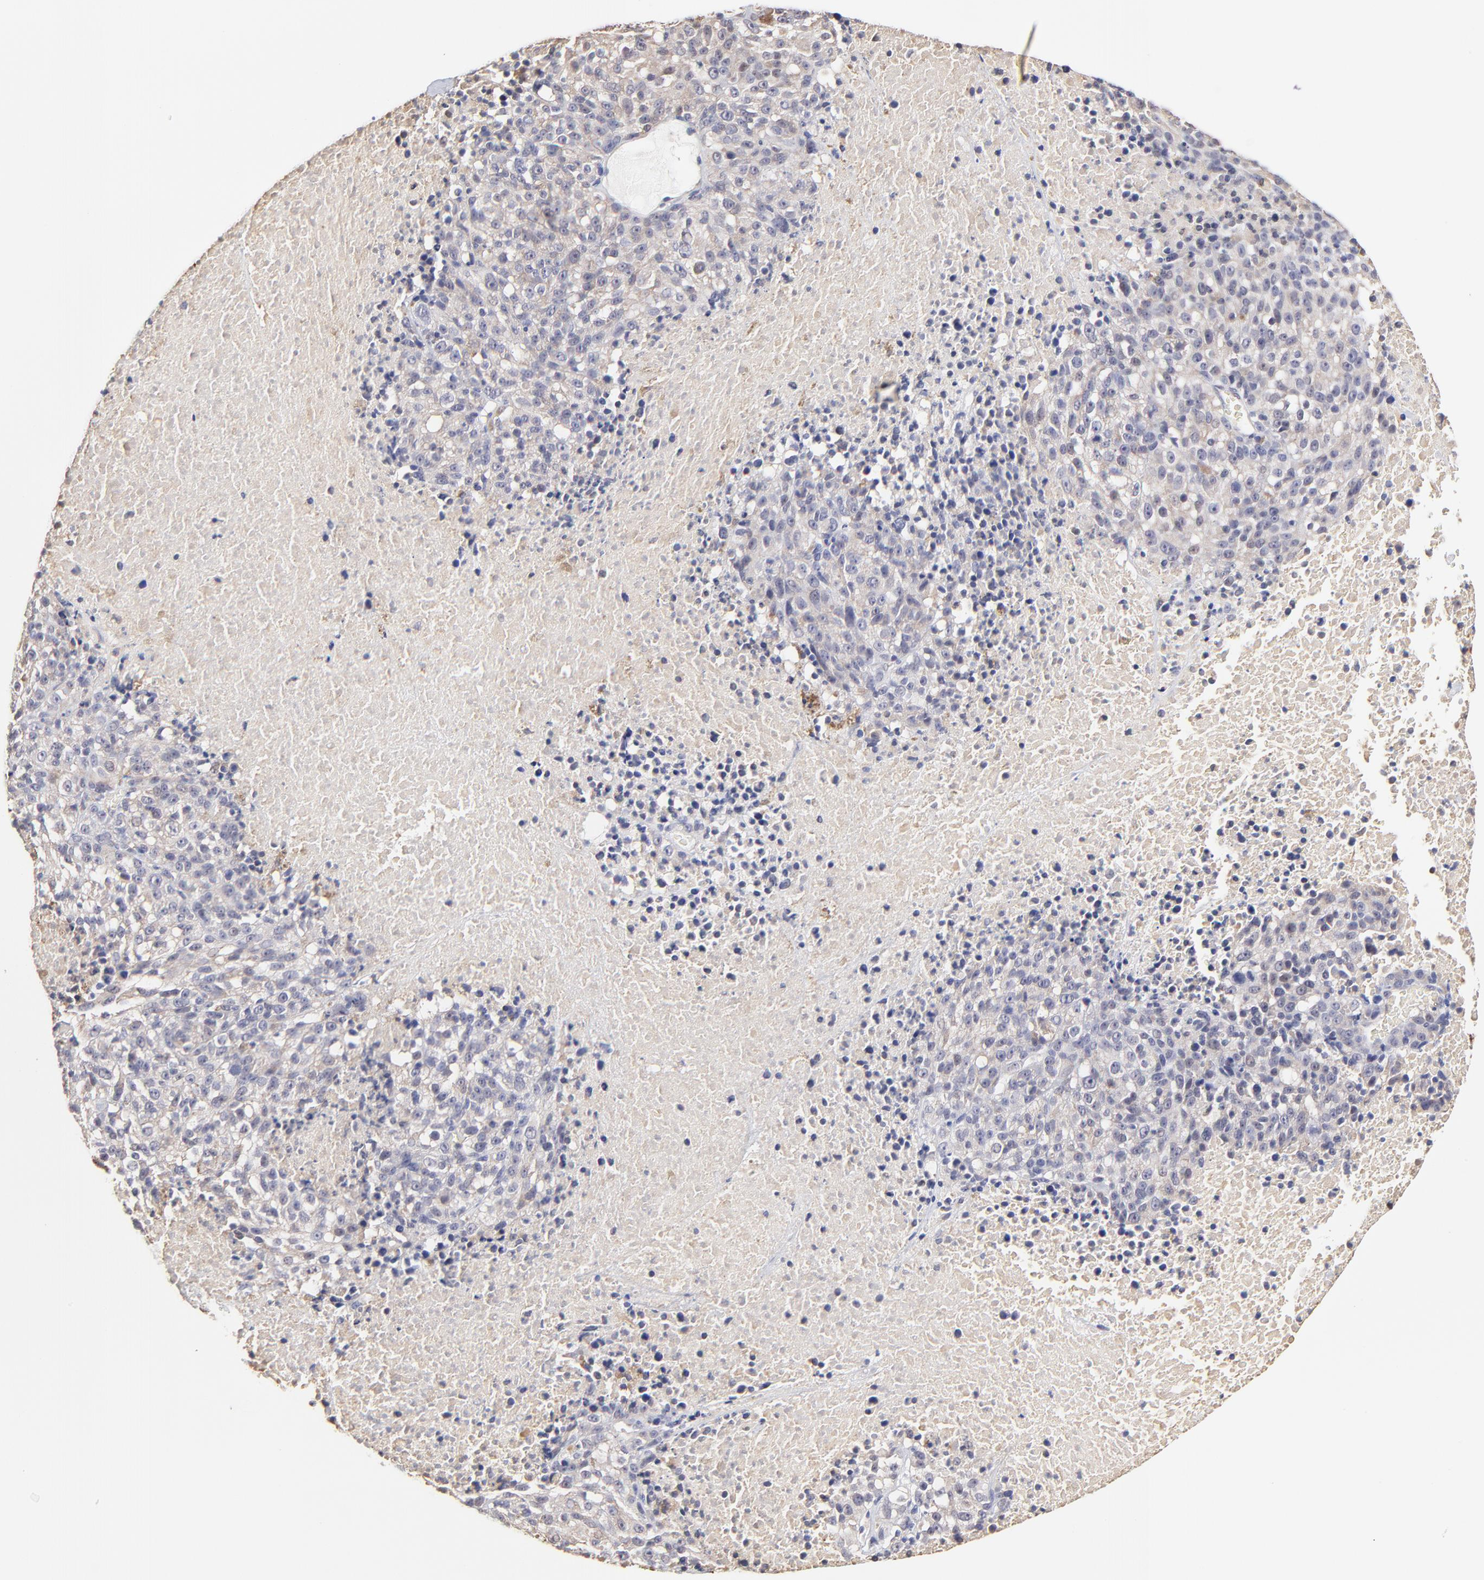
{"staining": {"intensity": "weak", "quantity": "<25%", "location": "cytoplasmic/membranous"}, "tissue": "melanoma", "cell_type": "Tumor cells", "image_type": "cancer", "snomed": [{"axis": "morphology", "description": "Malignant melanoma, Metastatic site"}, {"axis": "topography", "description": "Cerebral cortex"}], "caption": "High power microscopy image of an immunohistochemistry (IHC) histopathology image of malignant melanoma (metastatic site), revealing no significant staining in tumor cells.", "gene": "ZNF10", "patient": {"sex": "female", "age": 52}}